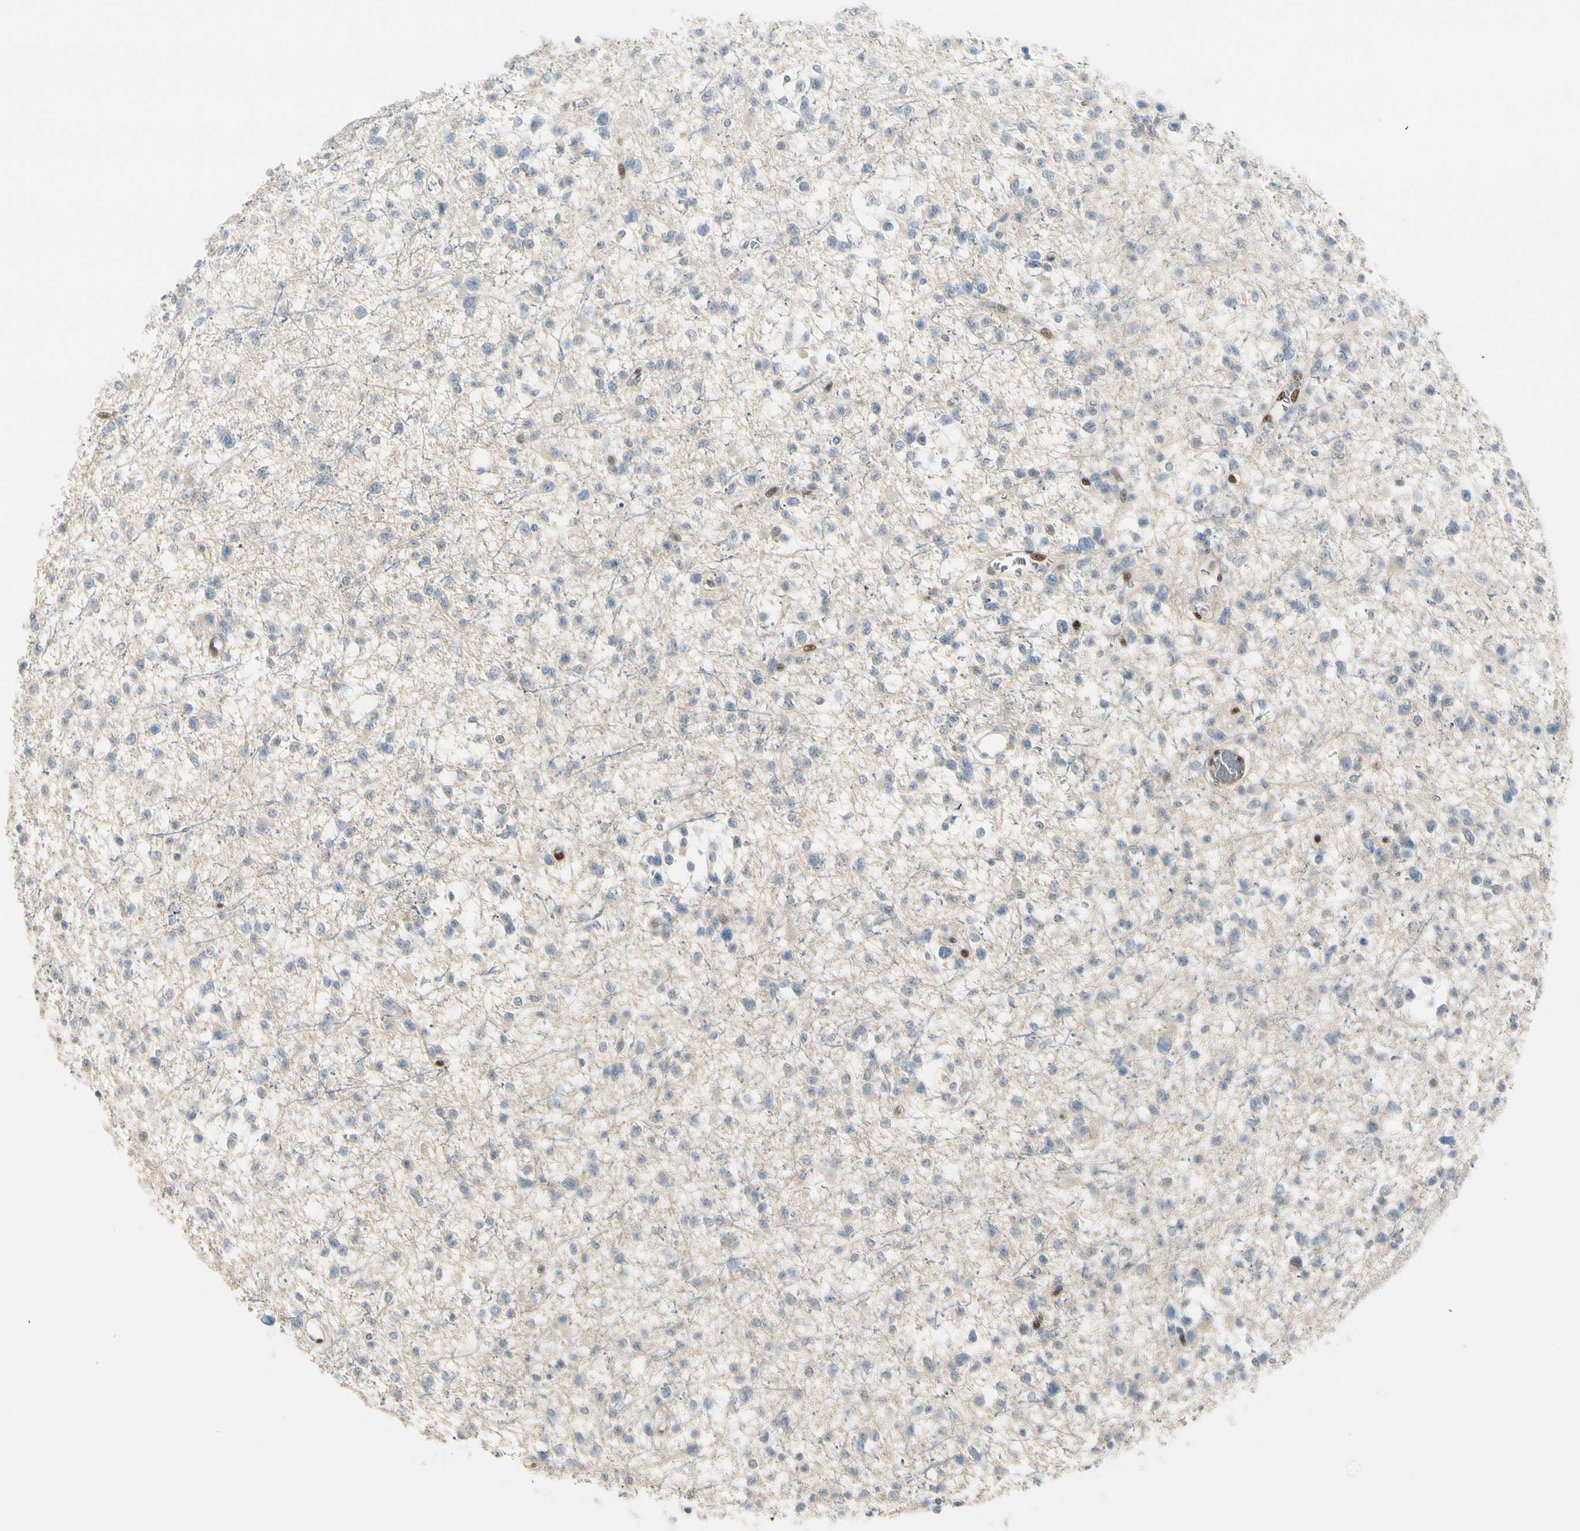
{"staining": {"intensity": "negative", "quantity": "none", "location": "none"}, "tissue": "glioma", "cell_type": "Tumor cells", "image_type": "cancer", "snomed": [{"axis": "morphology", "description": "Glioma, malignant, Low grade"}, {"axis": "topography", "description": "Brain"}], "caption": "Low-grade glioma (malignant) was stained to show a protein in brown. There is no significant staining in tumor cells. The staining is performed using DAB (3,3'-diaminobenzidine) brown chromogen with nuclei counter-stained in using hematoxylin.", "gene": "CYP2E1", "patient": {"sex": "female", "age": 22}}